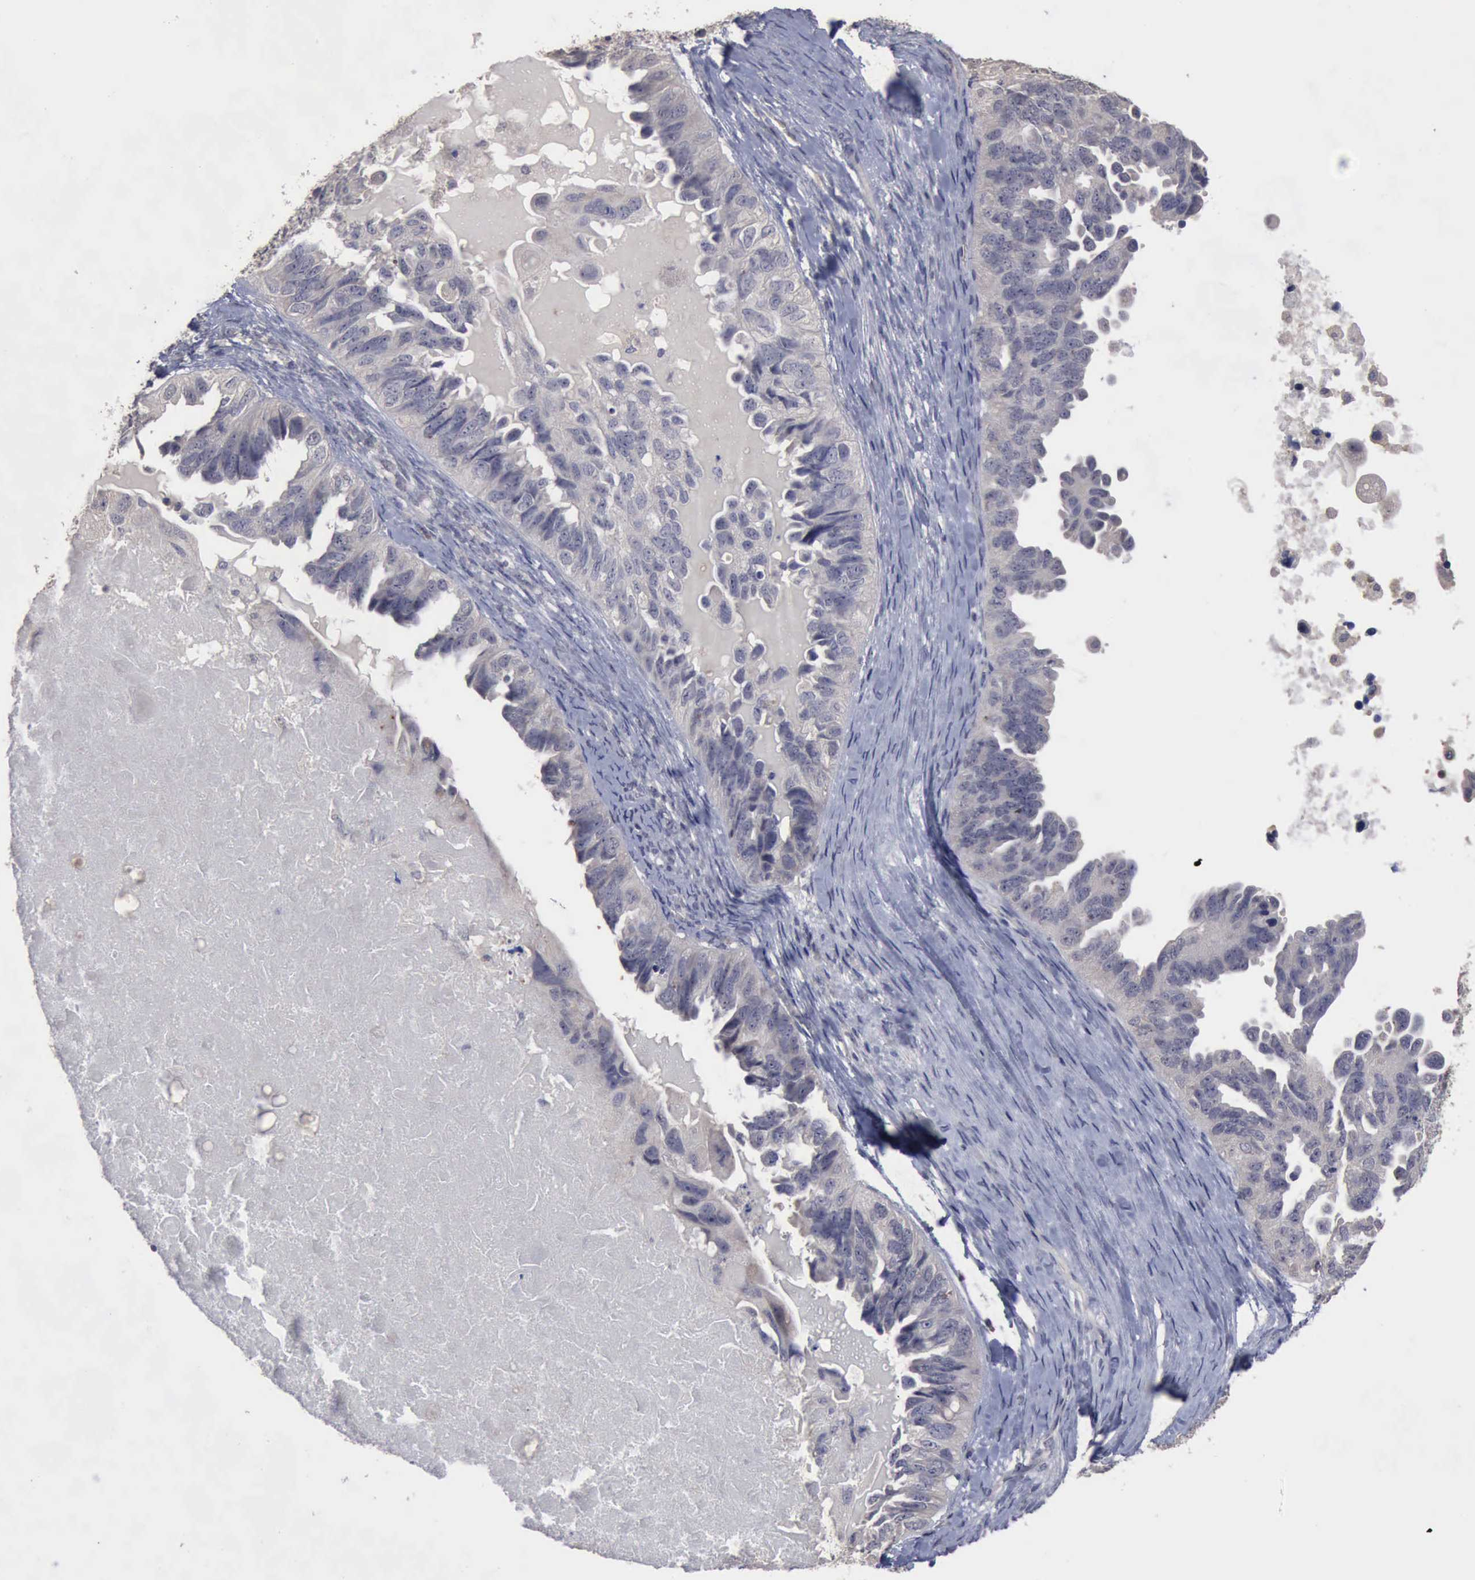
{"staining": {"intensity": "negative", "quantity": "none", "location": "none"}, "tissue": "ovarian cancer", "cell_type": "Tumor cells", "image_type": "cancer", "snomed": [{"axis": "morphology", "description": "Cystadenocarcinoma, serous, NOS"}, {"axis": "topography", "description": "Ovary"}], "caption": "Immunohistochemistry of serous cystadenocarcinoma (ovarian) exhibits no expression in tumor cells.", "gene": "CRKL", "patient": {"sex": "female", "age": 82}}